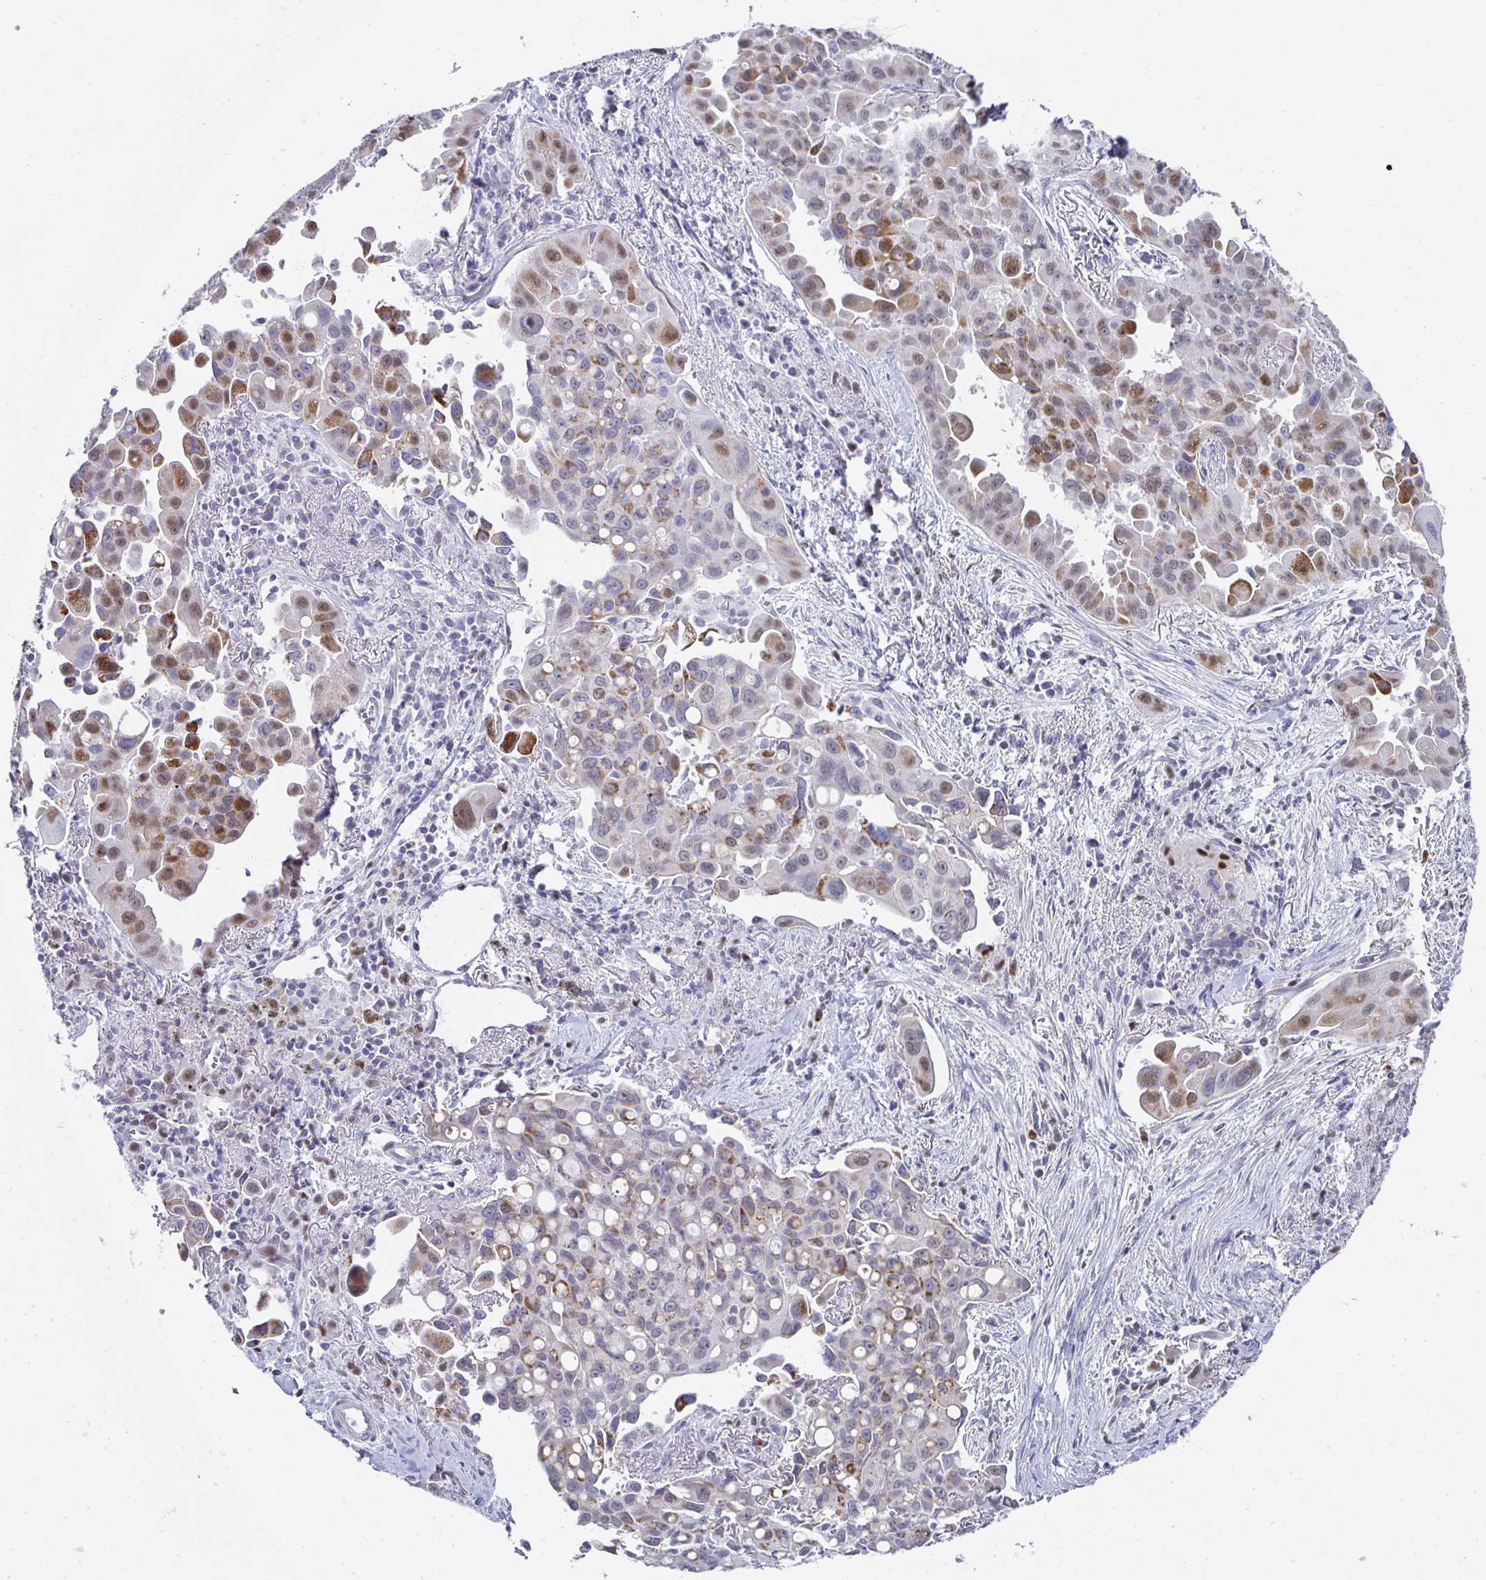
{"staining": {"intensity": "moderate", "quantity": "25%-75%", "location": "cytoplasmic/membranous"}, "tissue": "lung cancer", "cell_type": "Tumor cells", "image_type": "cancer", "snomed": [{"axis": "morphology", "description": "Adenocarcinoma, NOS"}, {"axis": "topography", "description": "Lung"}], "caption": "Moderate cytoplasmic/membranous positivity for a protein is present in approximately 25%-75% of tumor cells of lung cancer using IHC.", "gene": "NOCT", "patient": {"sex": "male", "age": 68}}